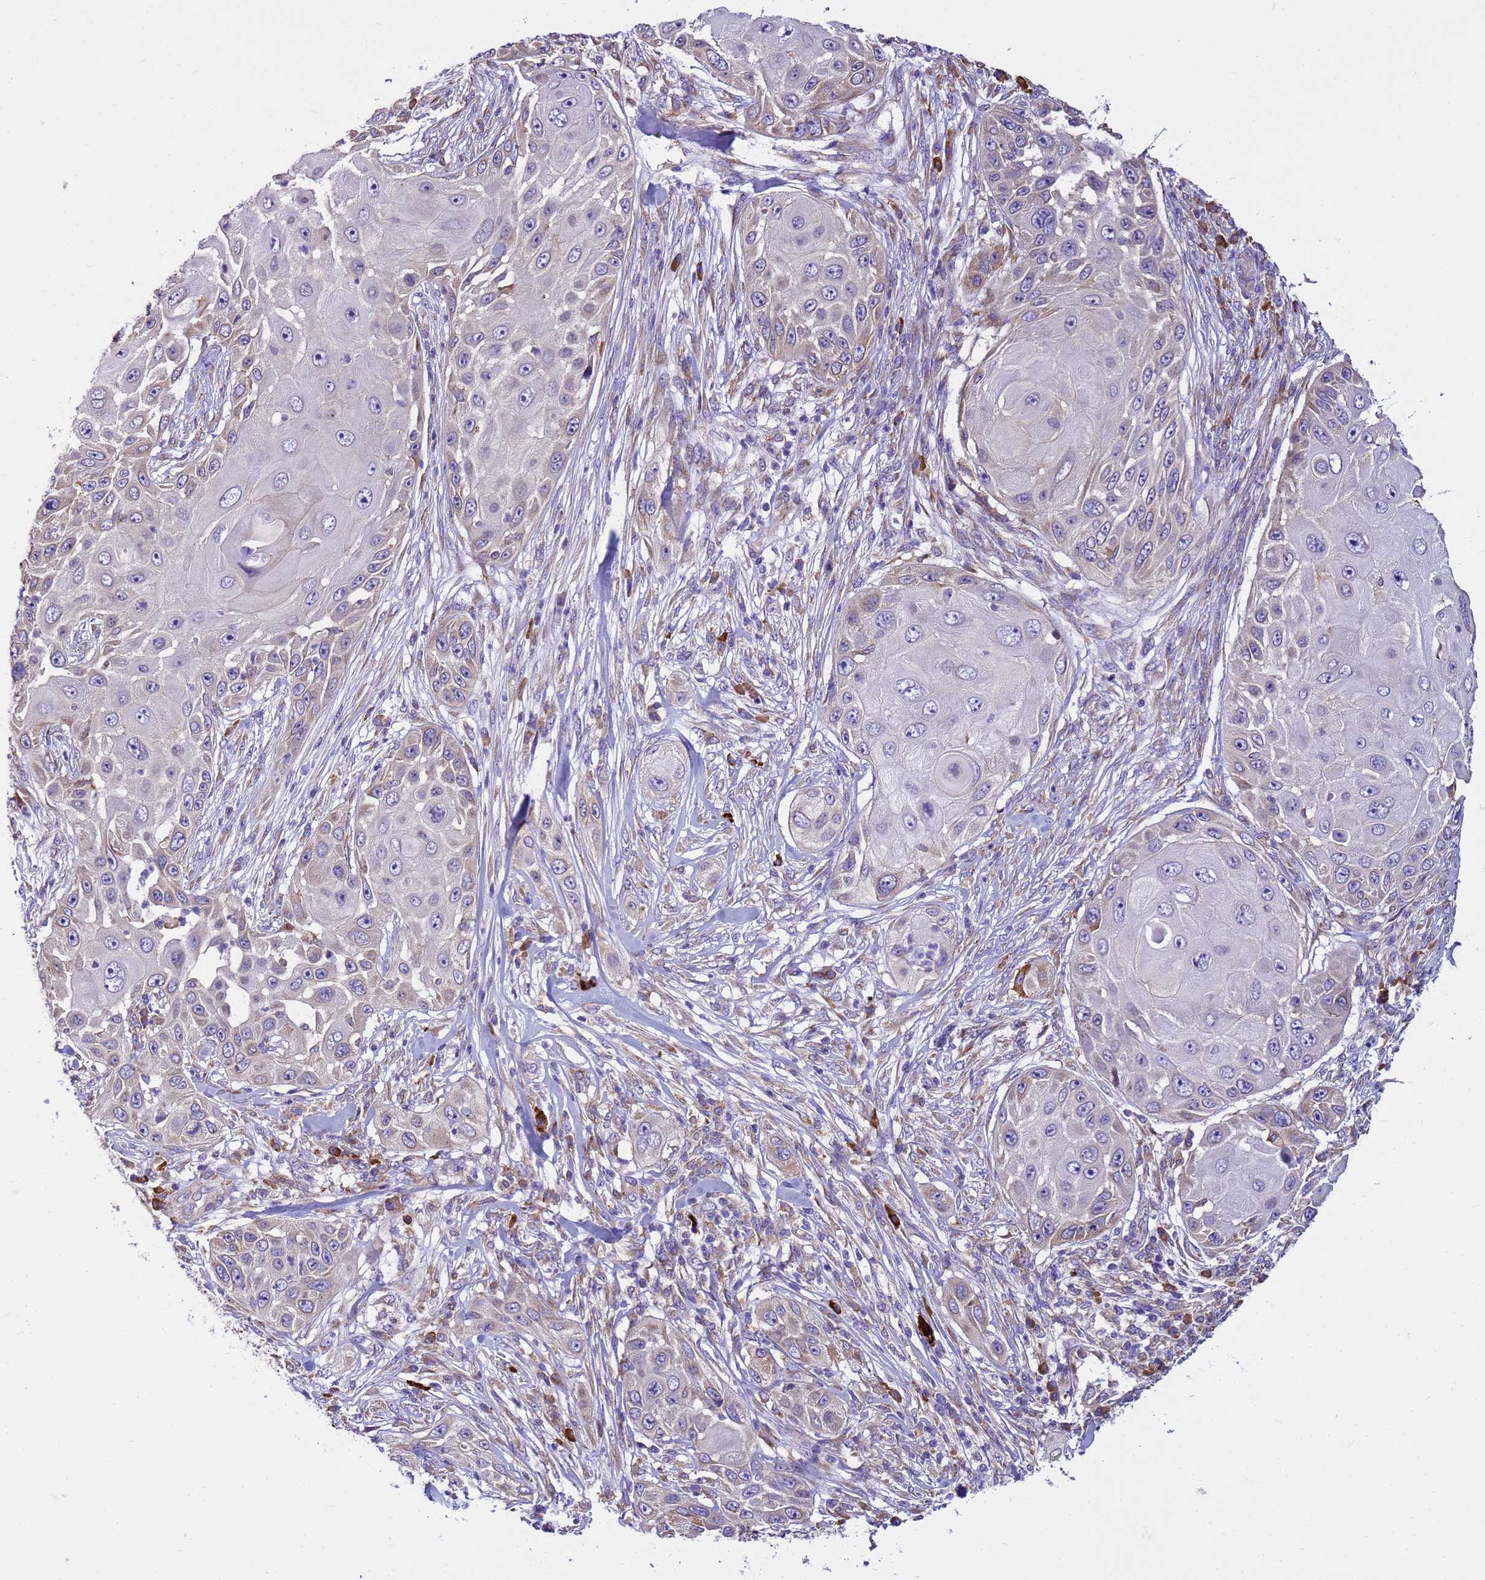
{"staining": {"intensity": "weak", "quantity": "<25%", "location": "cytoplasmic/membranous"}, "tissue": "skin cancer", "cell_type": "Tumor cells", "image_type": "cancer", "snomed": [{"axis": "morphology", "description": "Squamous cell carcinoma, NOS"}, {"axis": "topography", "description": "Skin"}], "caption": "This is an immunohistochemistry micrograph of skin cancer. There is no staining in tumor cells.", "gene": "THAP5", "patient": {"sex": "female", "age": 44}}